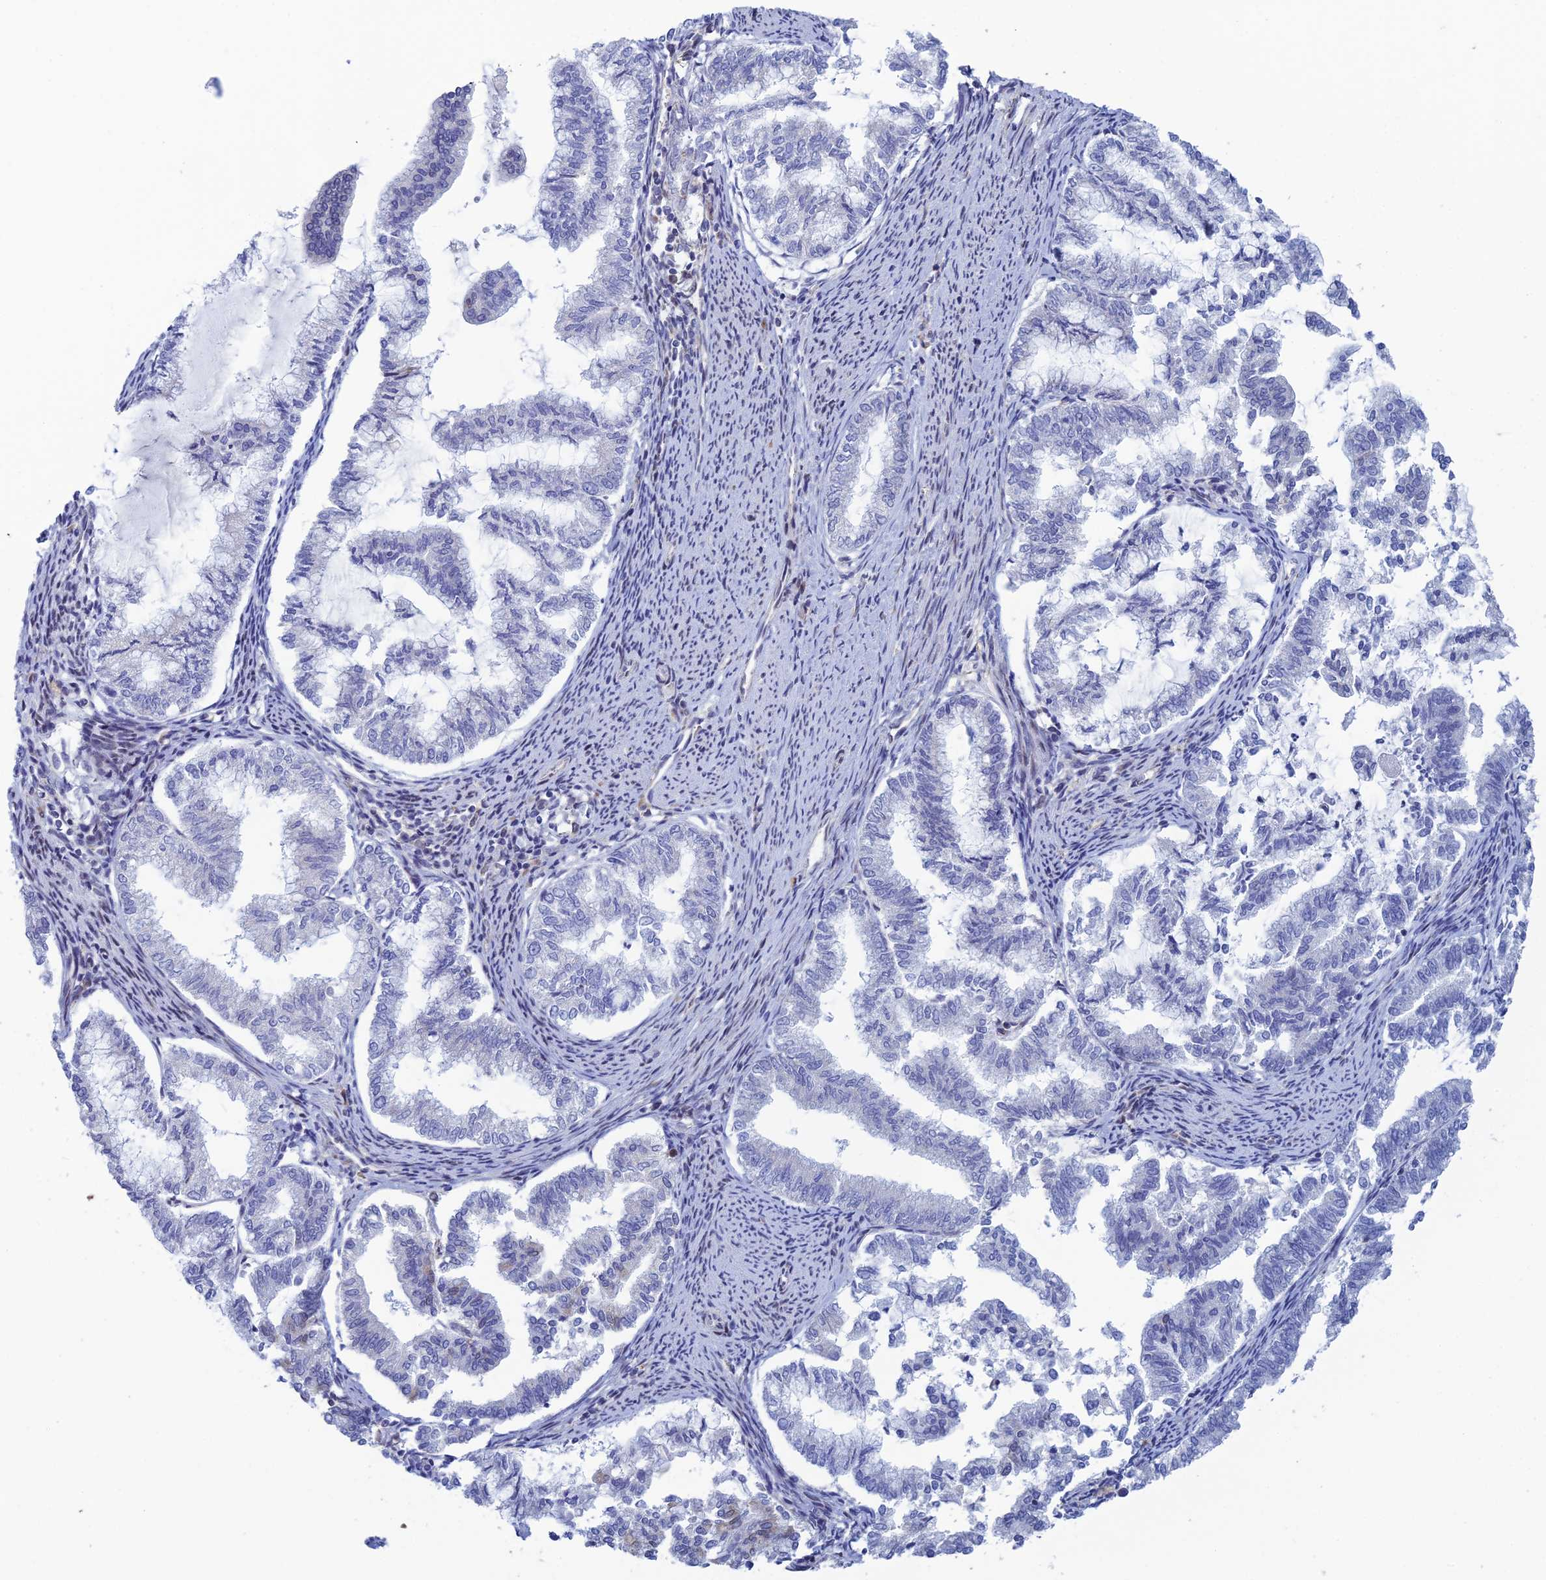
{"staining": {"intensity": "negative", "quantity": "none", "location": "none"}, "tissue": "endometrial cancer", "cell_type": "Tumor cells", "image_type": "cancer", "snomed": [{"axis": "morphology", "description": "Adenocarcinoma, NOS"}, {"axis": "topography", "description": "Endometrium"}], "caption": "Protein analysis of adenocarcinoma (endometrial) exhibits no significant staining in tumor cells.", "gene": "SRA1", "patient": {"sex": "female", "age": 79}}